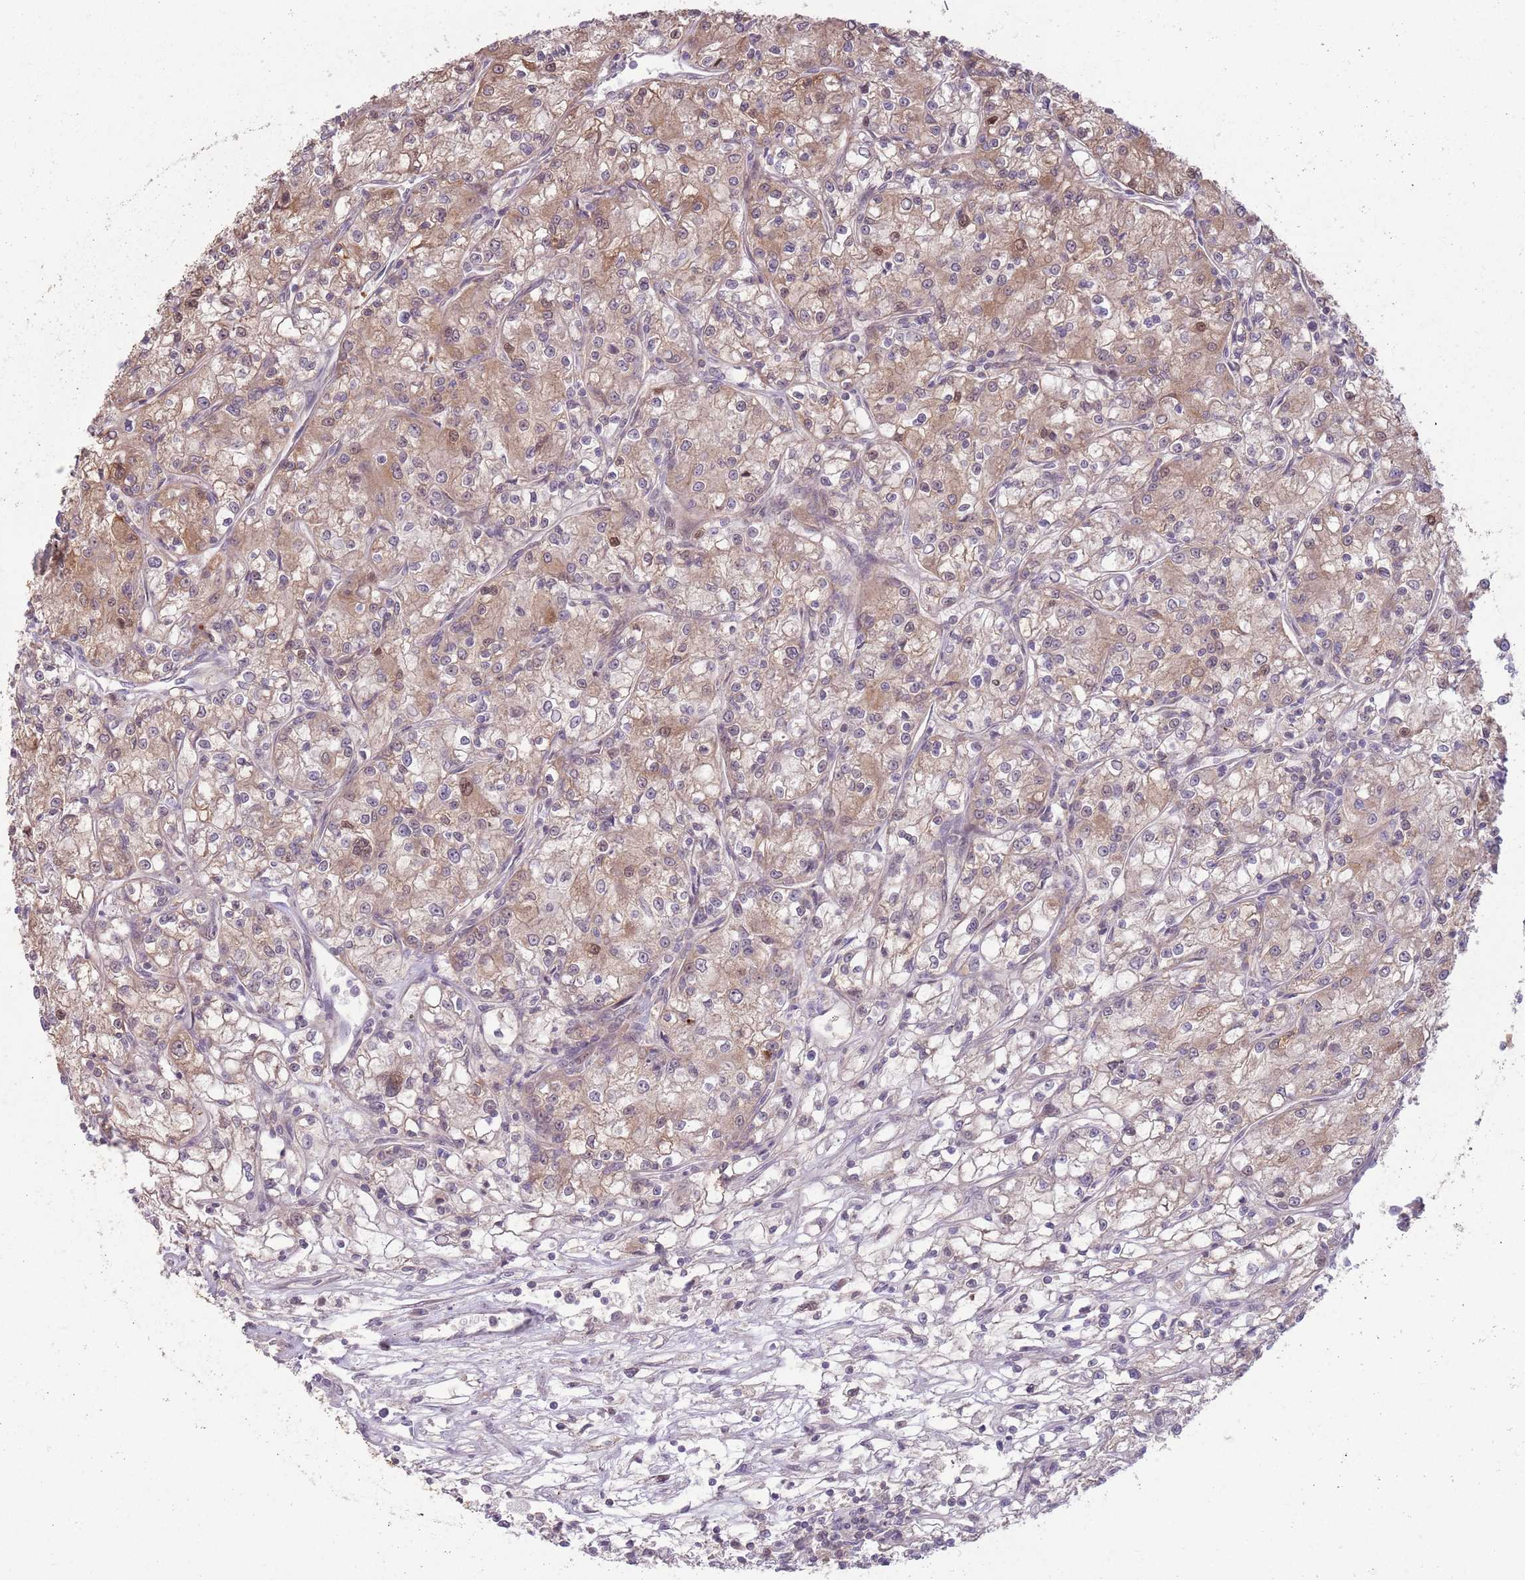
{"staining": {"intensity": "moderate", "quantity": "25%-75%", "location": "cytoplasmic/membranous,nuclear"}, "tissue": "renal cancer", "cell_type": "Tumor cells", "image_type": "cancer", "snomed": [{"axis": "morphology", "description": "Adenocarcinoma, NOS"}, {"axis": "topography", "description": "Kidney"}], "caption": "This image exhibits immunohistochemistry staining of human renal adenocarcinoma, with medium moderate cytoplasmic/membranous and nuclear expression in approximately 25%-75% of tumor cells.", "gene": "CCDC154", "patient": {"sex": "female", "age": 59}}